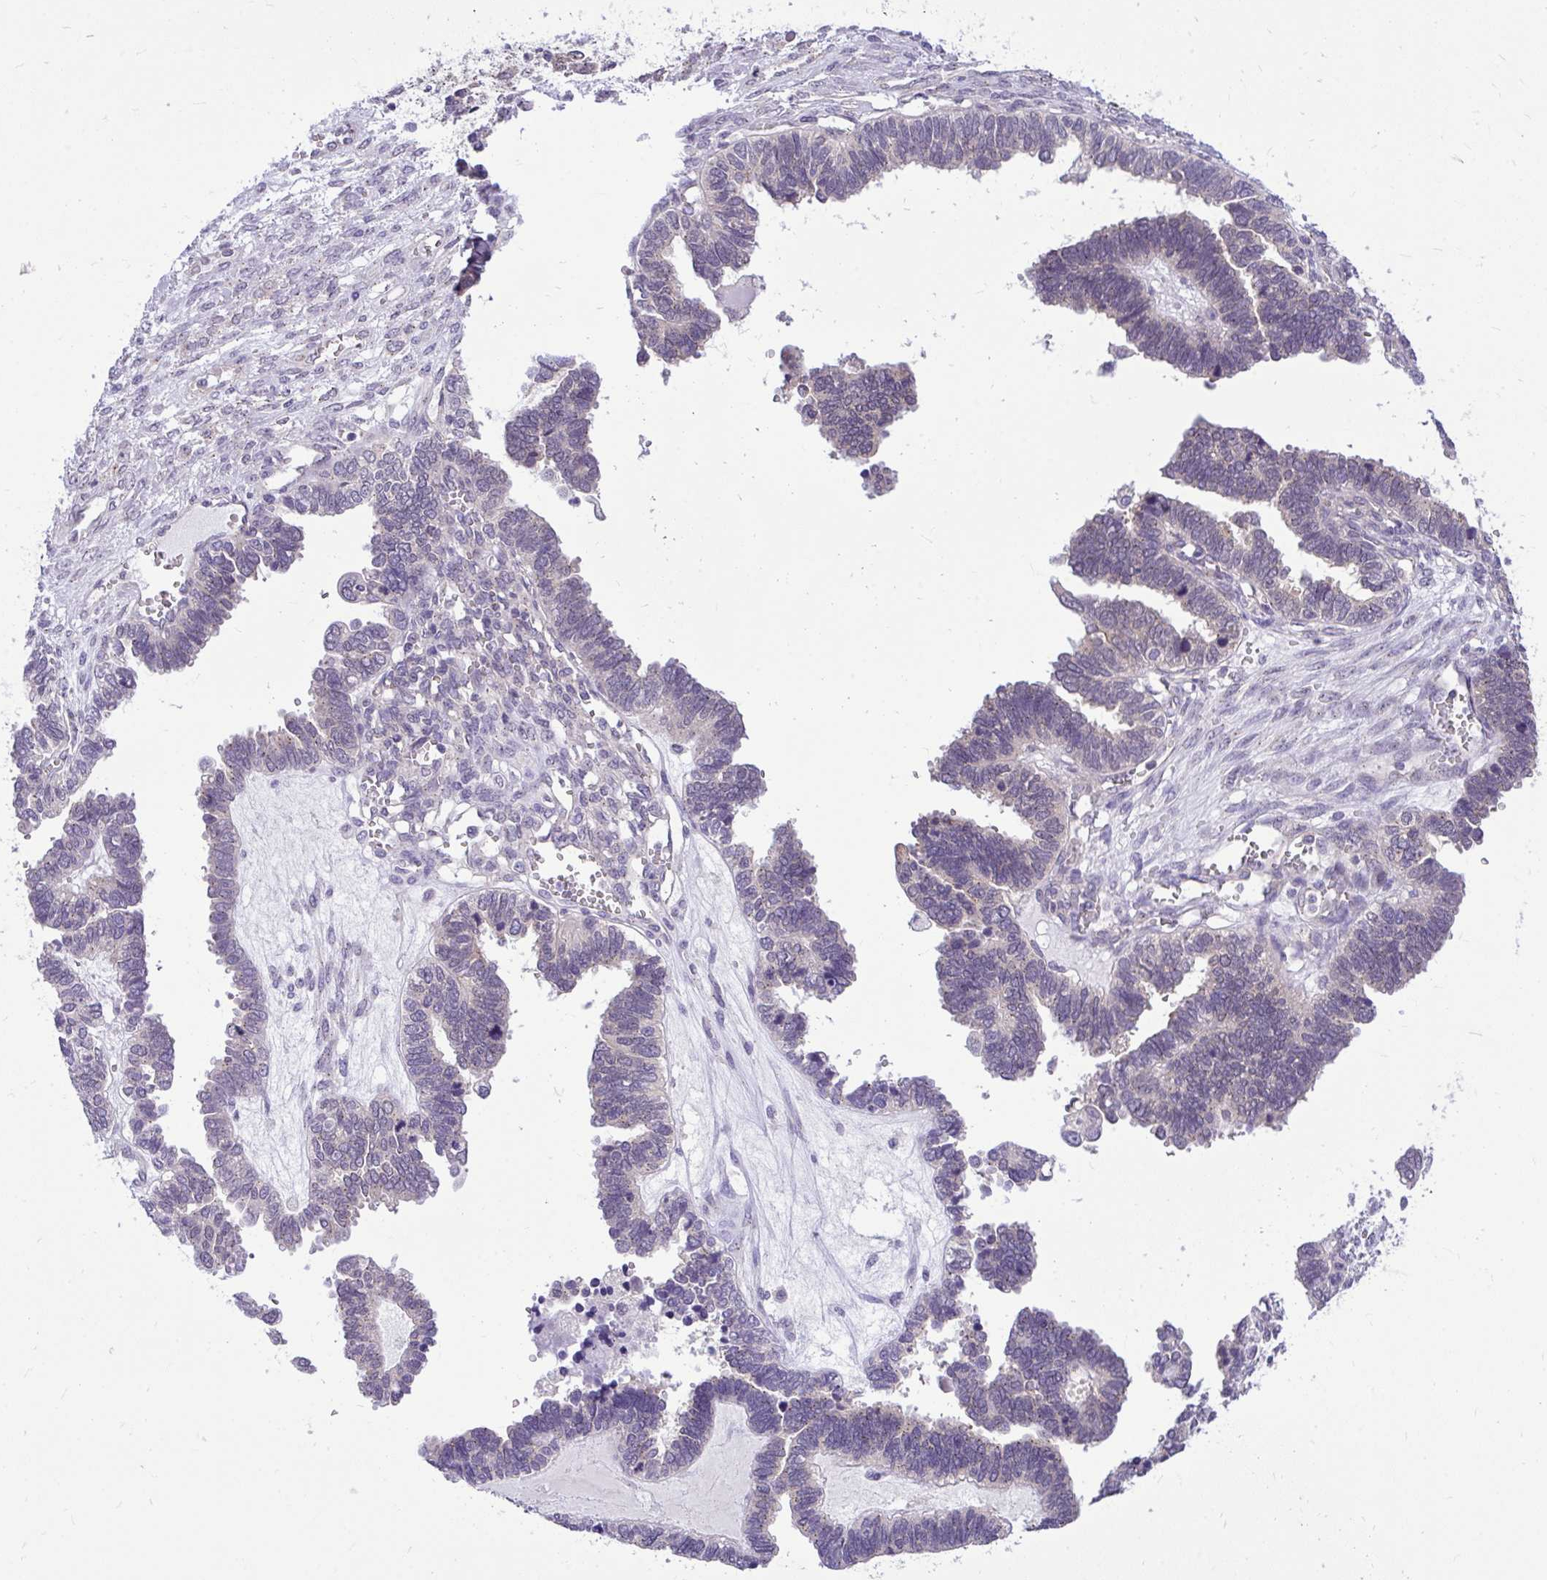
{"staining": {"intensity": "negative", "quantity": "none", "location": "none"}, "tissue": "ovarian cancer", "cell_type": "Tumor cells", "image_type": "cancer", "snomed": [{"axis": "morphology", "description": "Cystadenocarcinoma, serous, NOS"}, {"axis": "topography", "description": "Ovary"}], "caption": "DAB (3,3'-diaminobenzidine) immunohistochemical staining of human serous cystadenocarcinoma (ovarian) reveals no significant staining in tumor cells.", "gene": "CEACAM18", "patient": {"sex": "female", "age": 51}}